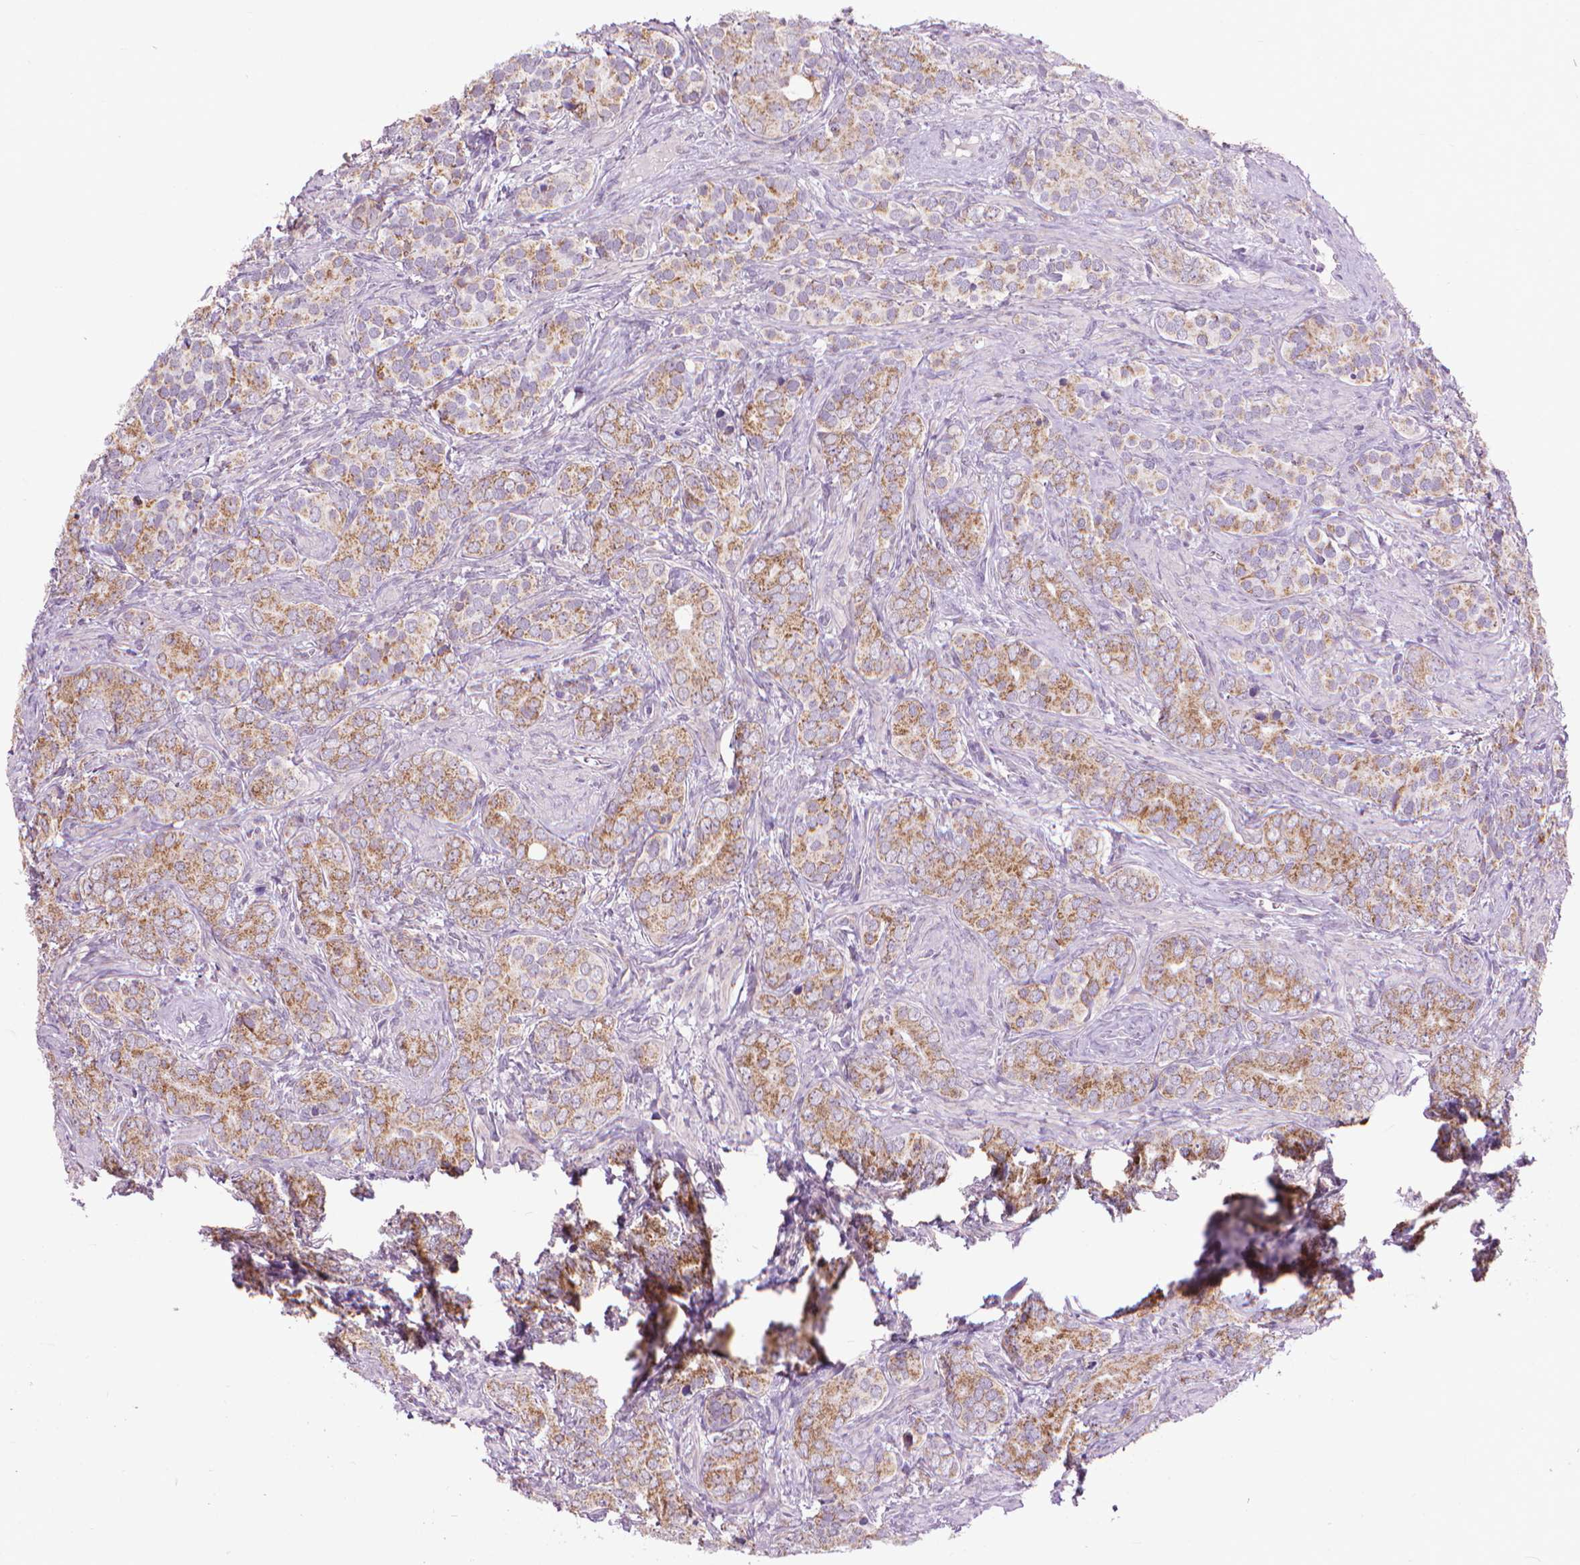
{"staining": {"intensity": "moderate", "quantity": ">75%", "location": "cytoplasmic/membranous"}, "tissue": "prostate cancer", "cell_type": "Tumor cells", "image_type": "cancer", "snomed": [{"axis": "morphology", "description": "Adenocarcinoma, High grade"}, {"axis": "topography", "description": "Prostate"}], "caption": "This is an image of immunohistochemistry (IHC) staining of prostate cancer, which shows moderate staining in the cytoplasmic/membranous of tumor cells.", "gene": "VDAC1", "patient": {"sex": "male", "age": 84}}